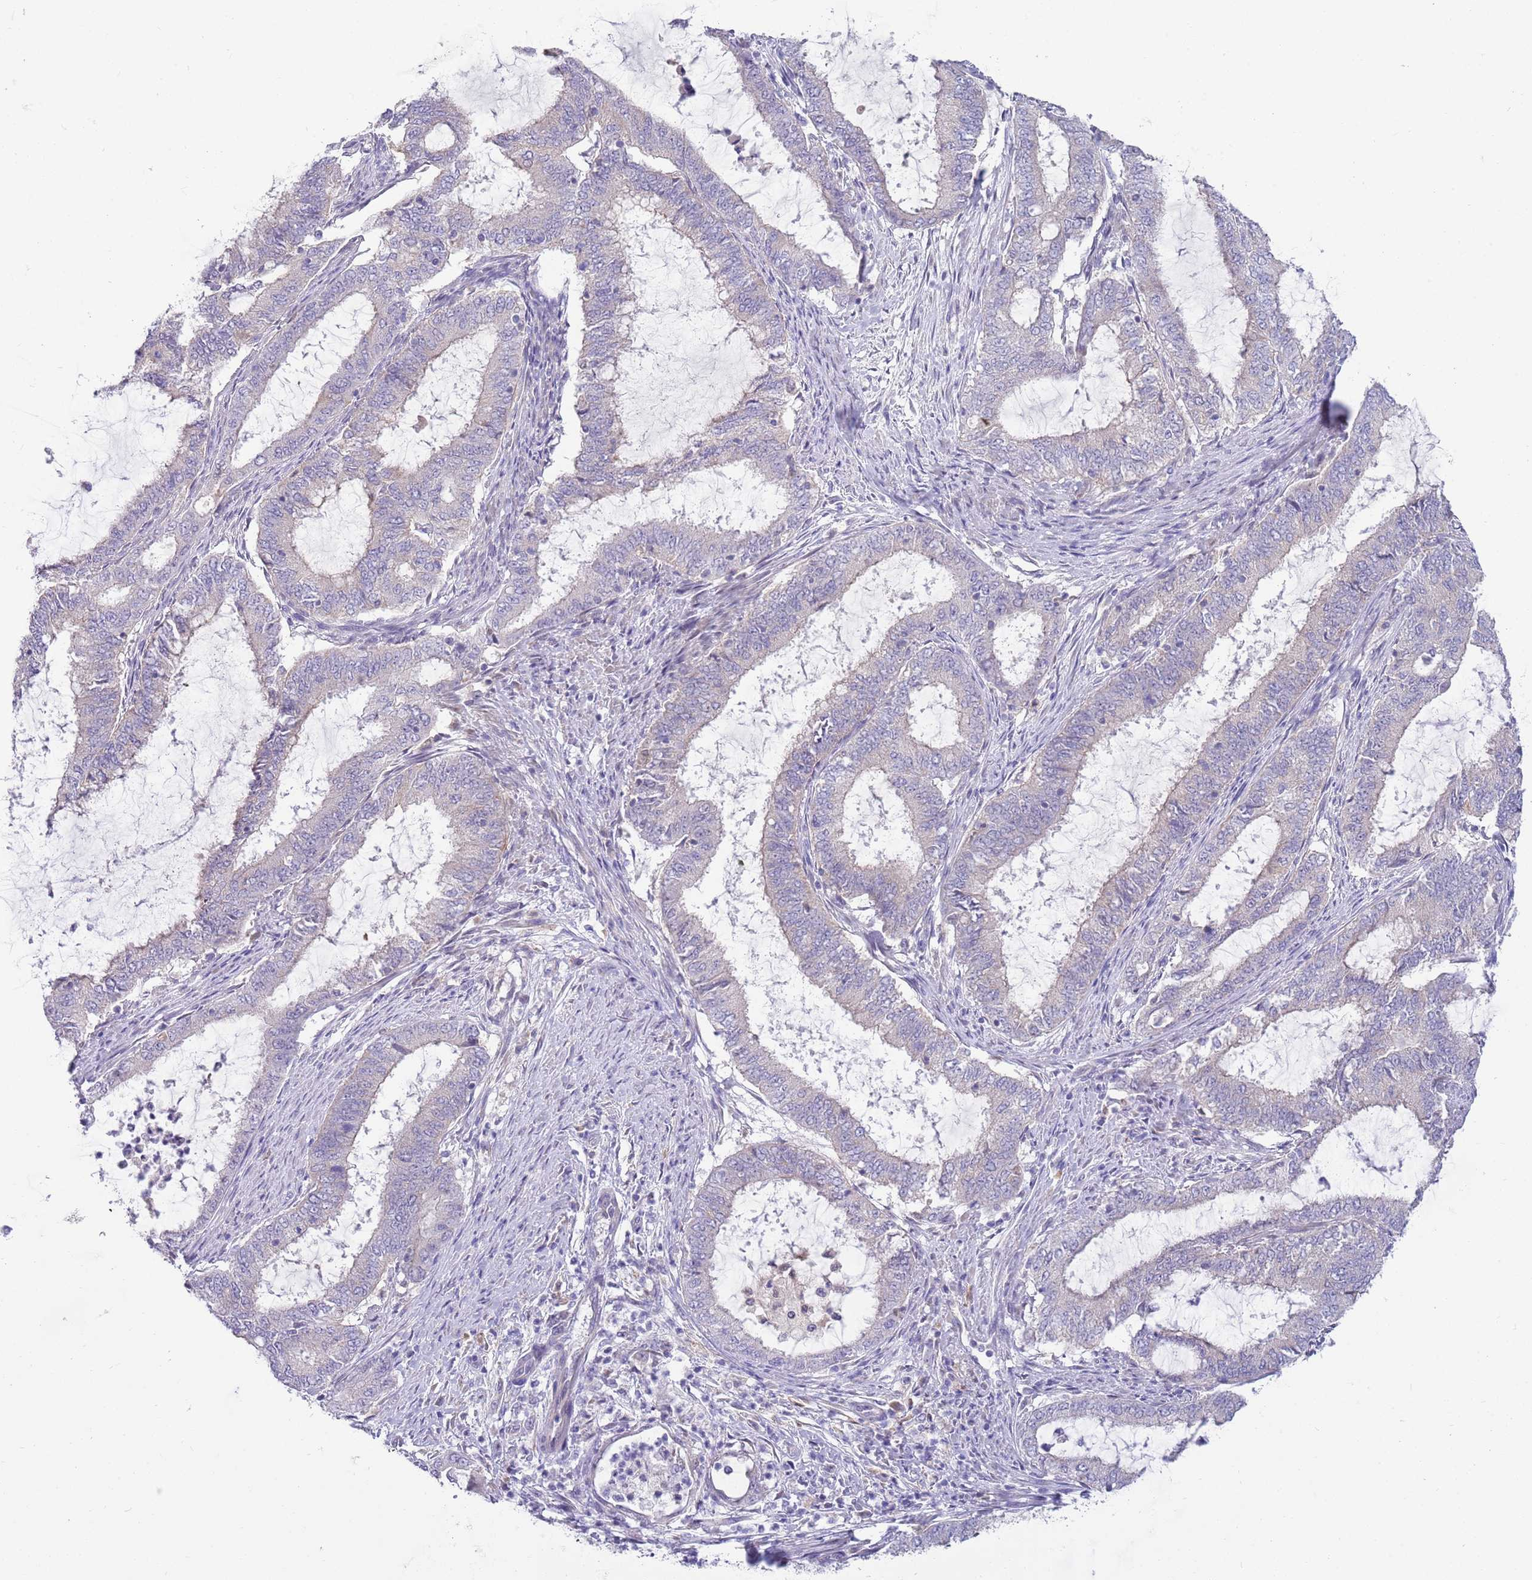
{"staining": {"intensity": "negative", "quantity": "none", "location": "none"}, "tissue": "endometrial cancer", "cell_type": "Tumor cells", "image_type": "cancer", "snomed": [{"axis": "morphology", "description": "Adenocarcinoma, NOS"}, {"axis": "topography", "description": "Endometrium"}], "caption": "This is an immunohistochemistry image of endometrial cancer (adenocarcinoma). There is no positivity in tumor cells.", "gene": "DDHD1", "patient": {"sex": "female", "age": 51}}